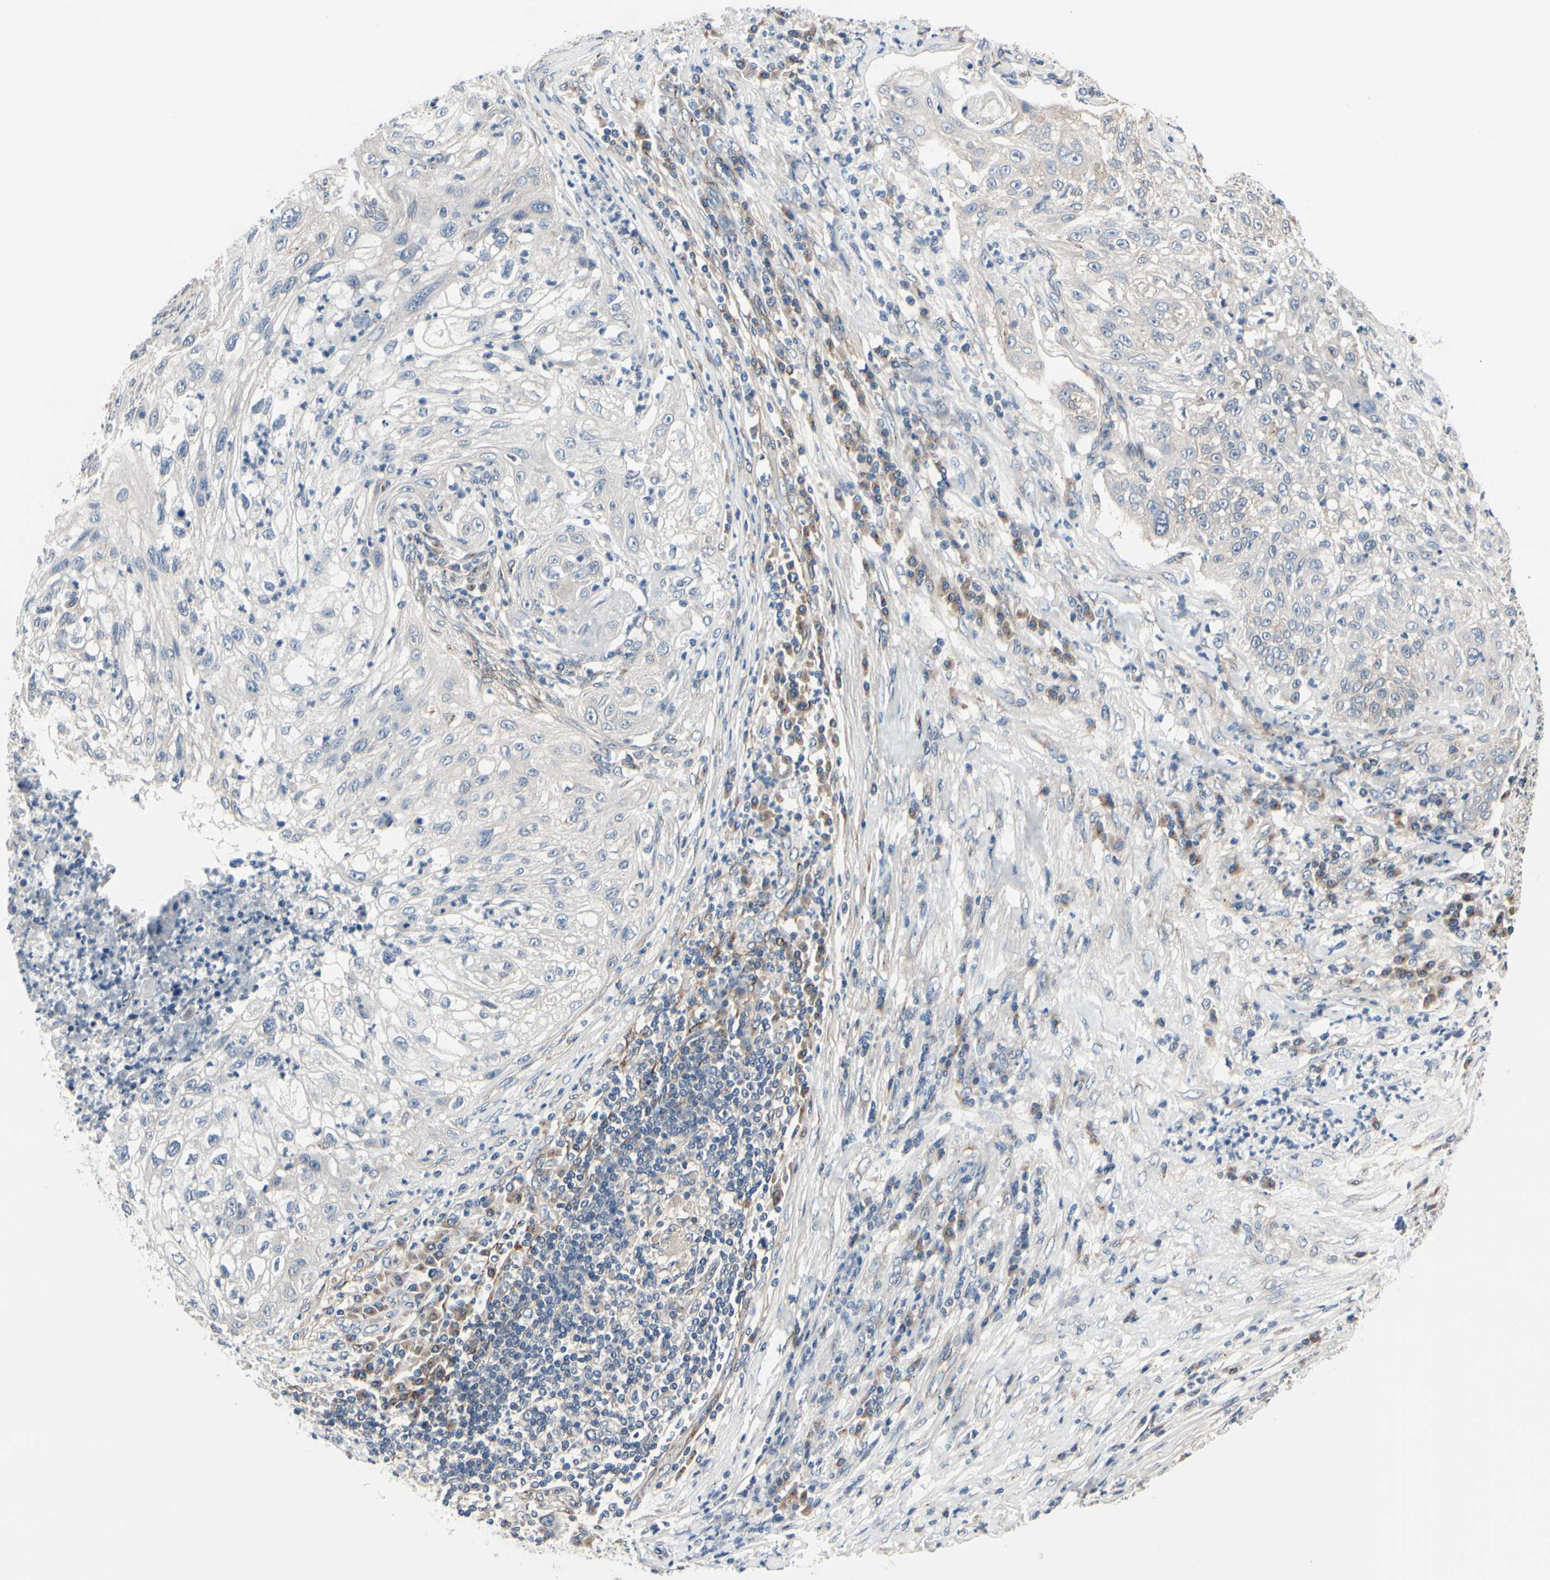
{"staining": {"intensity": "negative", "quantity": "none", "location": "none"}, "tissue": "lung cancer", "cell_type": "Tumor cells", "image_type": "cancer", "snomed": [{"axis": "morphology", "description": "Inflammation, NOS"}, {"axis": "morphology", "description": "Squamous cell carcinoma, NOS"}, {"axis": "topography", "description": "Lymph node"}, {"axis": "topography", "description": "Soft tissue"}, {"axis": "topography", "description": "Lung"}], "caption": "A high-resolution micrograph shows immunohistochemistry staining of lung cancer (squamous cell carcinoma), which shows no significant expression in tumor cells.", "gene": "PRKAR2B", "patient": {"sex": "male", "age": 66}}